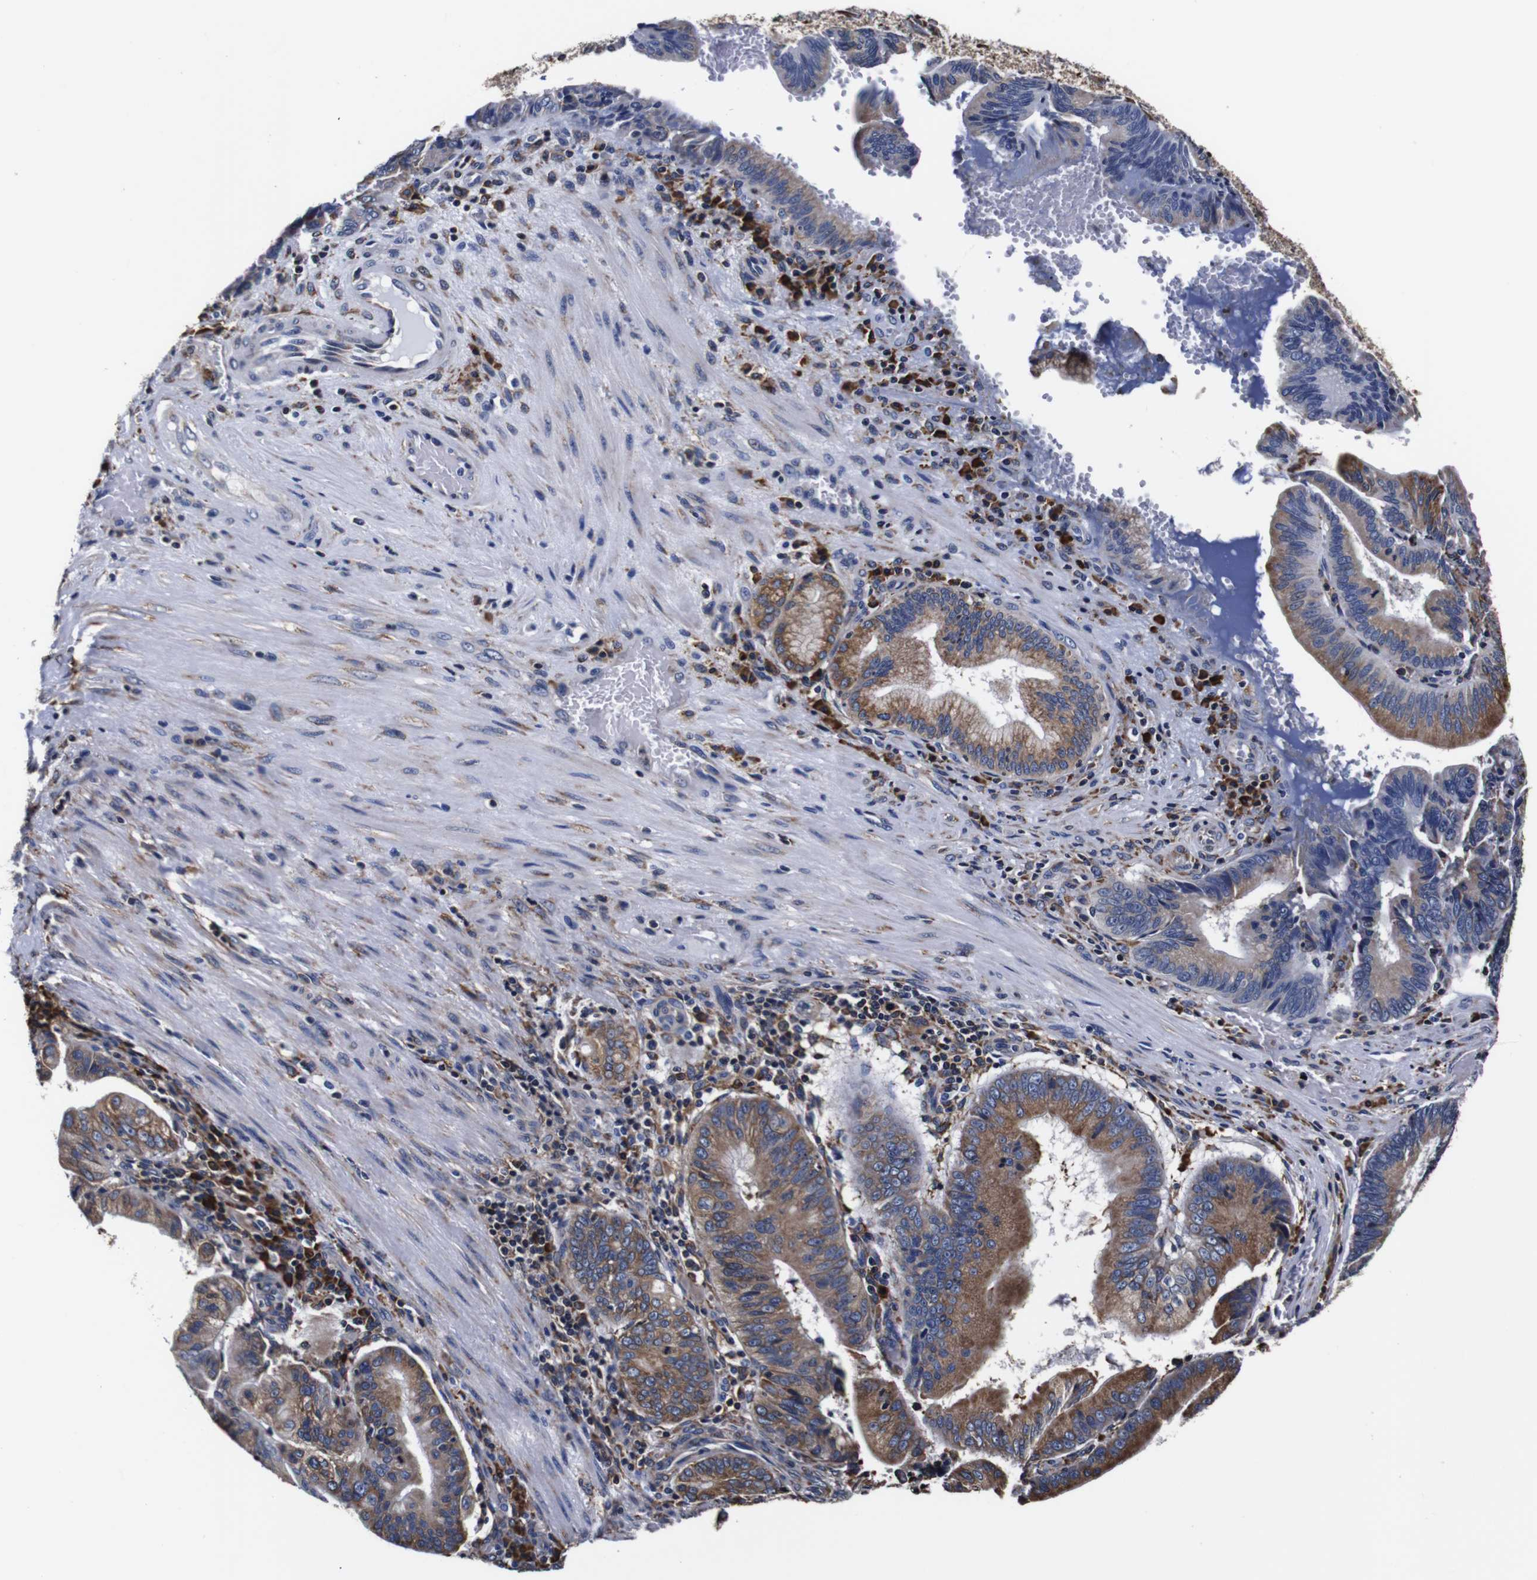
{"staining": {"intensity": "moderate", "quantity": ">75%", "location": "cytoplasmic/membranous"}, "tissue": "pancreatic cancer", "cell_type": "Tumor cells", "image_type": "cancer", "snomed": [{"axis": "morphology", "description": "Adenocarcinoma, NOS"}, {"axis": "topography", "description": "Pancreas"}], "caption": "DAB (3,3'-diaminobenzidine) immunohistochemical staining of adenocarcinoma (pancreatic) reveals moderate cytoplasmic/membranous protein positivity in about >75% of tumor cells.", "gene": "PPIB", "patient": {"sex": "male", "age": 82}}